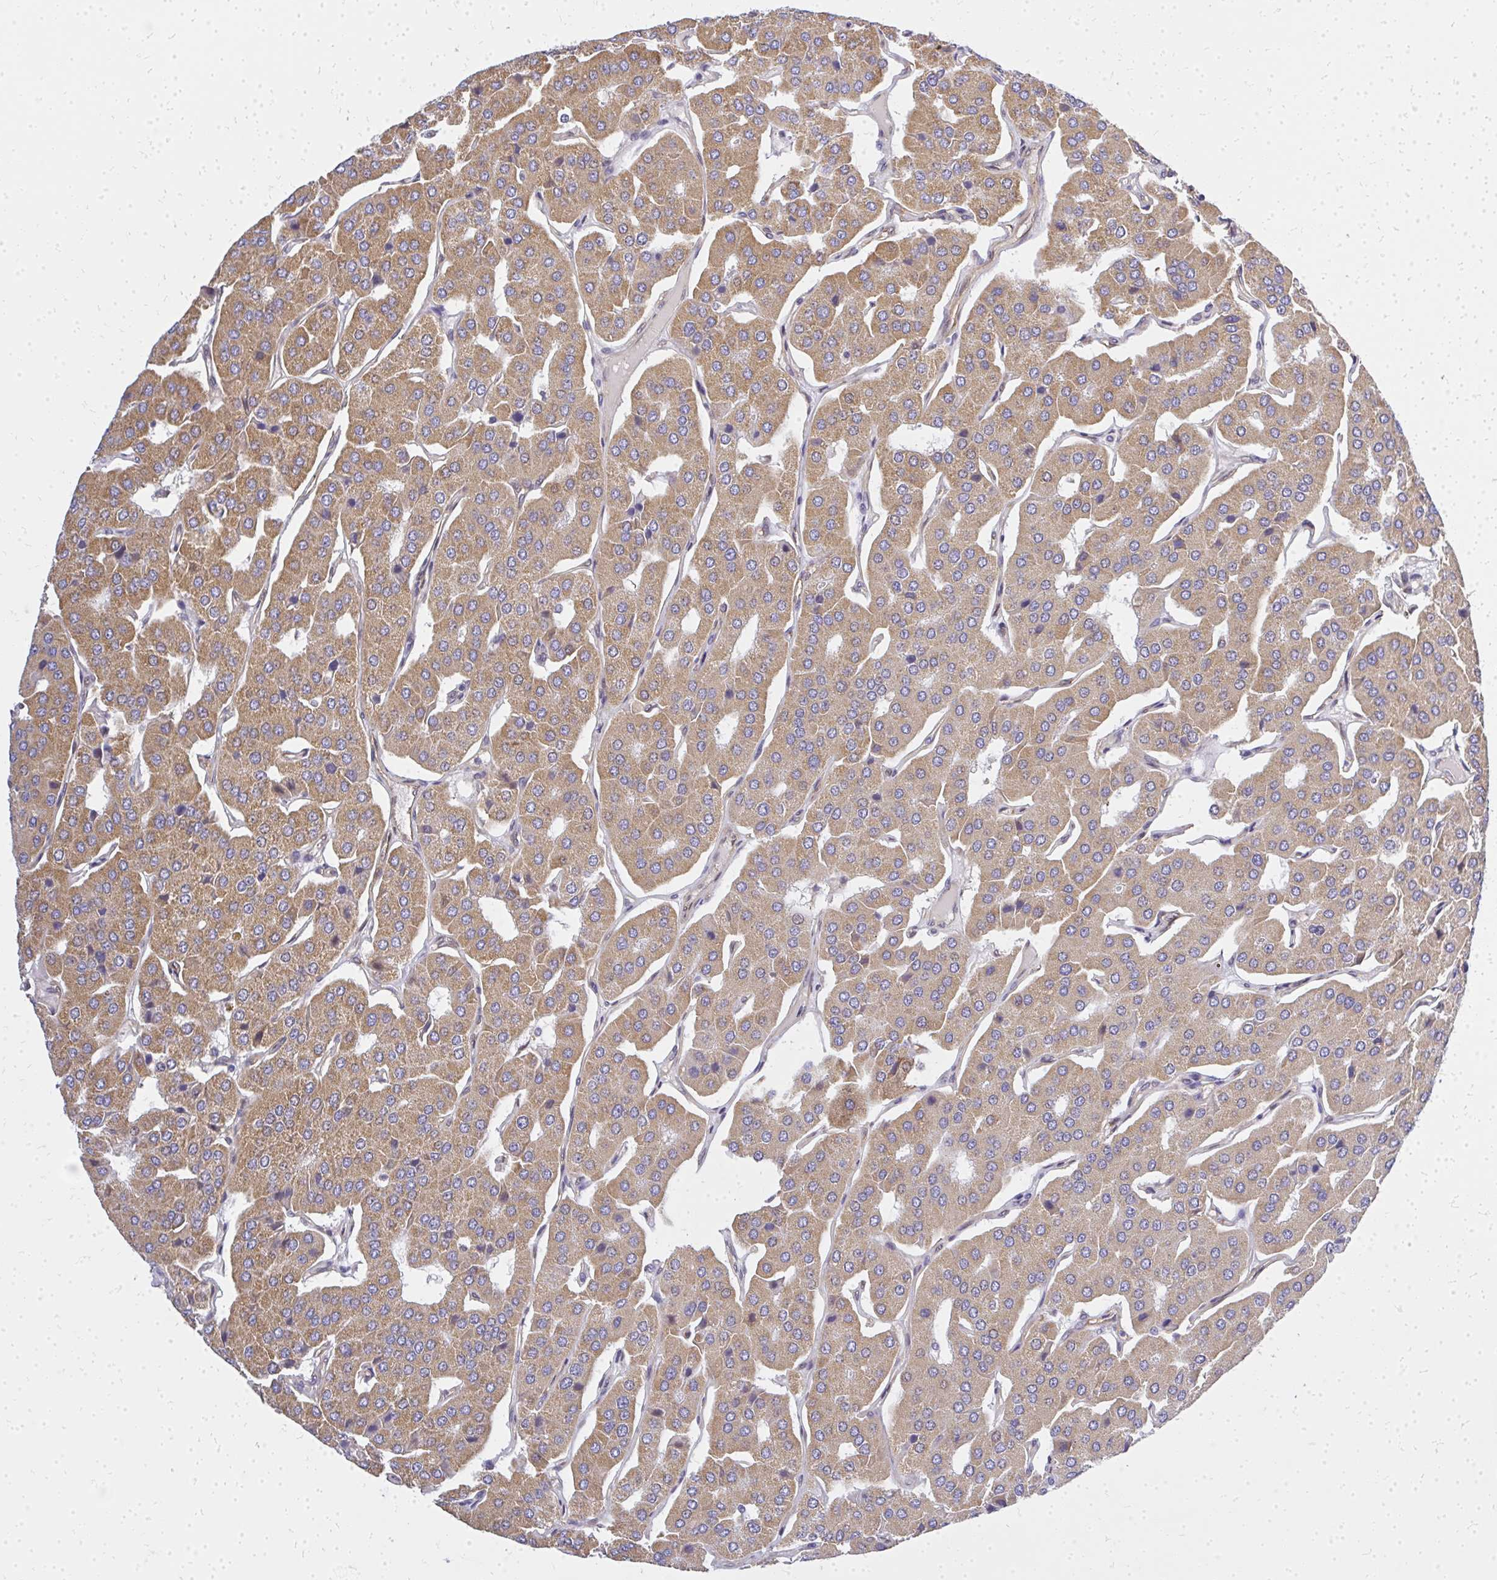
{"staining": {"intensity": "moderate", "quantity": ">75%", "location": "cytoplasmic/membranous"}, "tissue": "parathyroid gland", "cell_type": "Glandular cells", "image_type": "normal", "snomed": [{"axis": "morphology", "description": "Normal tissue, NOS"}, {"axis": "morphology", "description": "Adenoma, NOS"}, {"axis": "topography", "description": "Parathyroid gland"}], "caption": "Immunohistochemistry (IHC) of unremarkable human parathyroid gland reveals medium levels of moderate cytoplasmic/membranous positivity in approximately >75% of glandular cells.", "gene": "ENSG00000258472", "patient": {"sex": "female", "age": 86}}